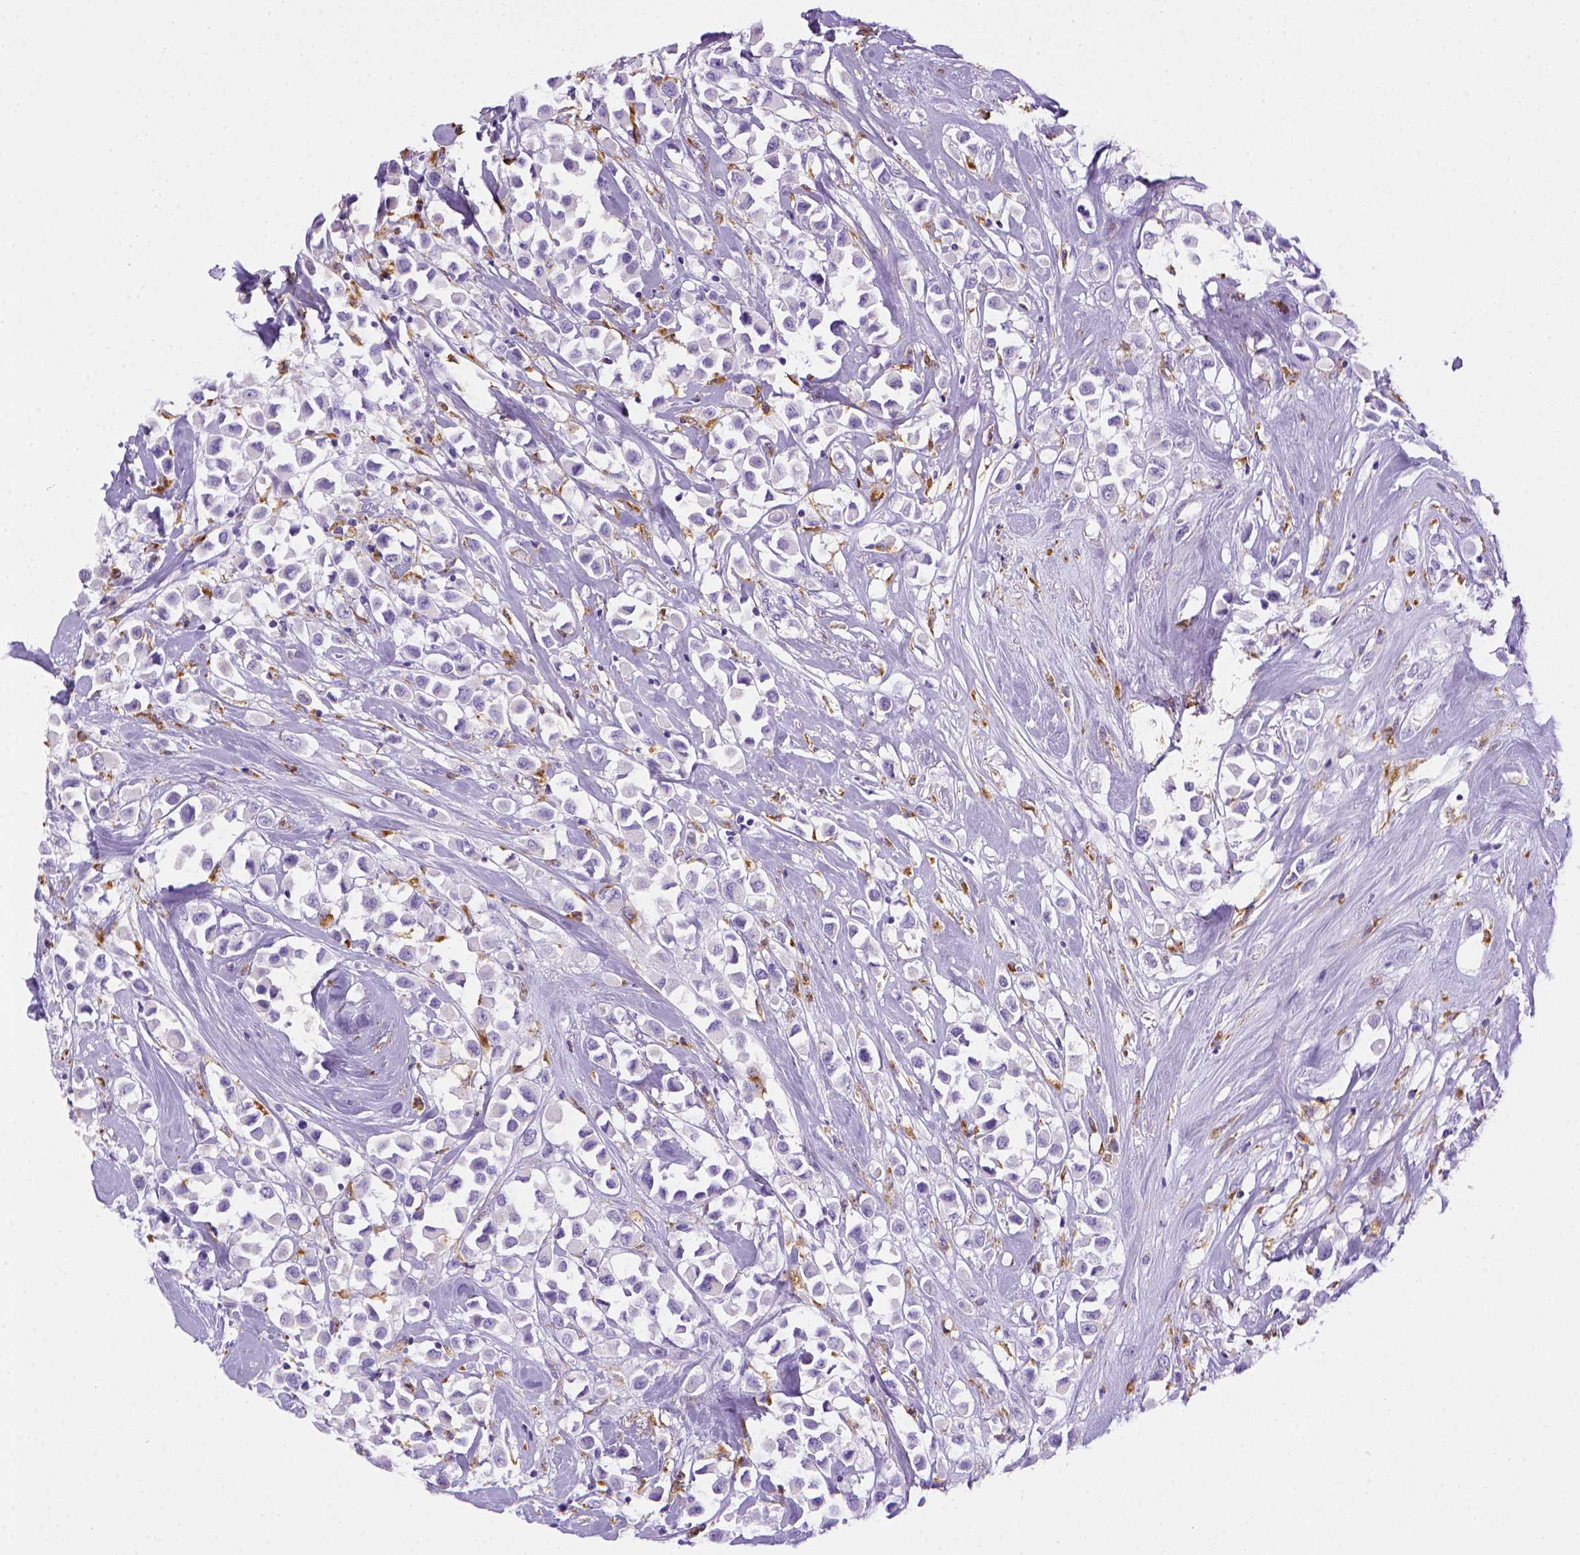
{"staining": {"intensity": "negative", "quantity": "none", "location": "none"}, "tissue": "breast cancer", "cell_type": "Tumor cells", "image_type": "cancer", "snomed": [{"axis": "morphology", "description": "Duct carcinoma"}, {"axis": "topography", "description": "Breast"}], "caption": "Human intraductal carcinoma (breast) stained for a protein using immunohistochemistry displays no expression in tumor cells.", "gene": "CD68", "patient": {"sex": "female", "age": 61}}